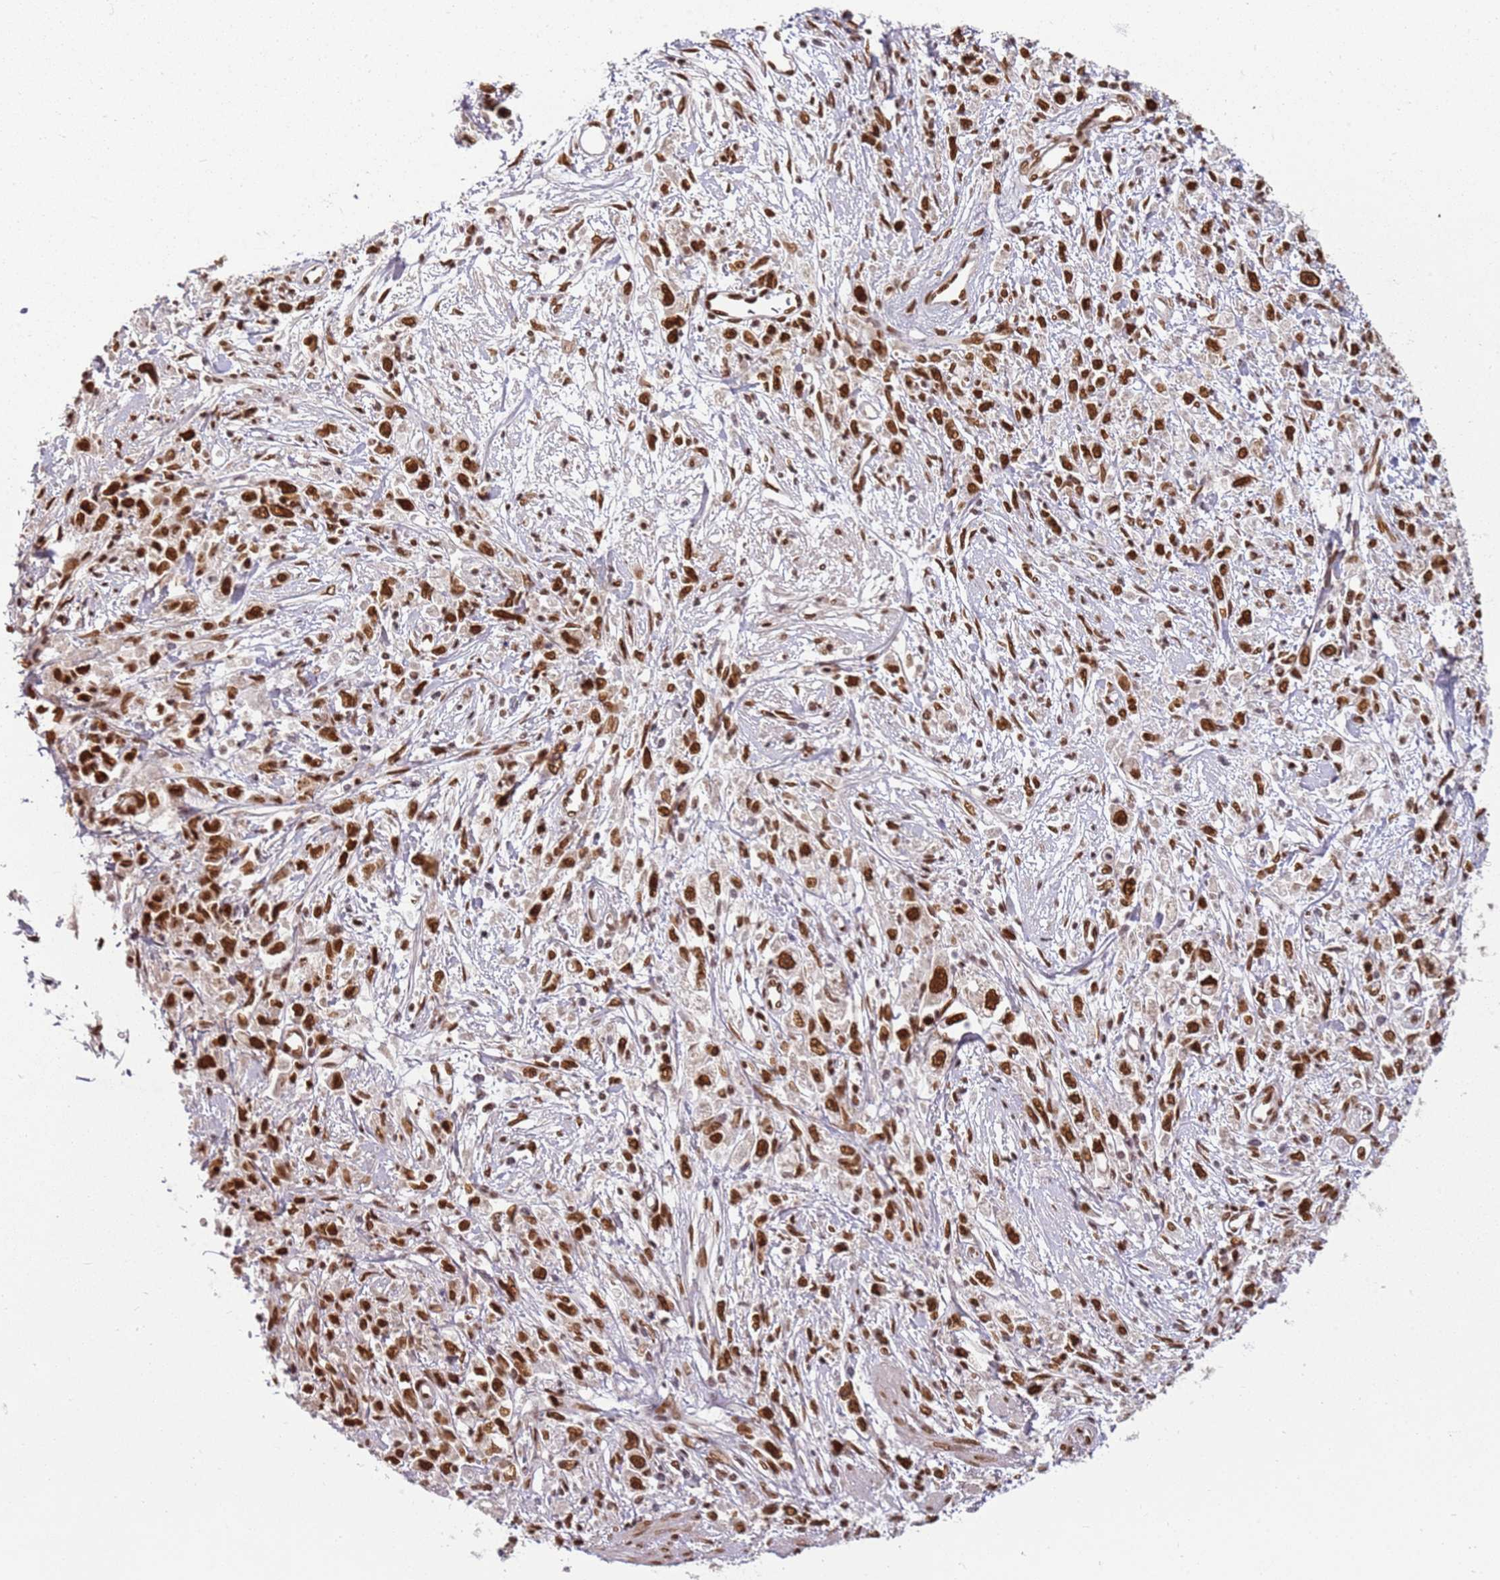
{"staining": {"intensity": "strong", "quantity": ">75%", "location": "nuclear"}, "tissue": "stomach cancer", "cell_type": "Tumor cells", "image_type": "cancer", "snomed": [{"axis": "morphology", "description": "Adenocarcinoma, NOS"}, {"axis": "topography", "description": "Stomach"}], "caption": "Strong nuclear staining is appreciated in approximately >75% of tumor cells in stomach adenocarcinoma. (brown staining indicates protein expression, while blue staining denotes nuclei).", "gene": "TENT4A", "patient": {"sex": "female", "age": 59}}